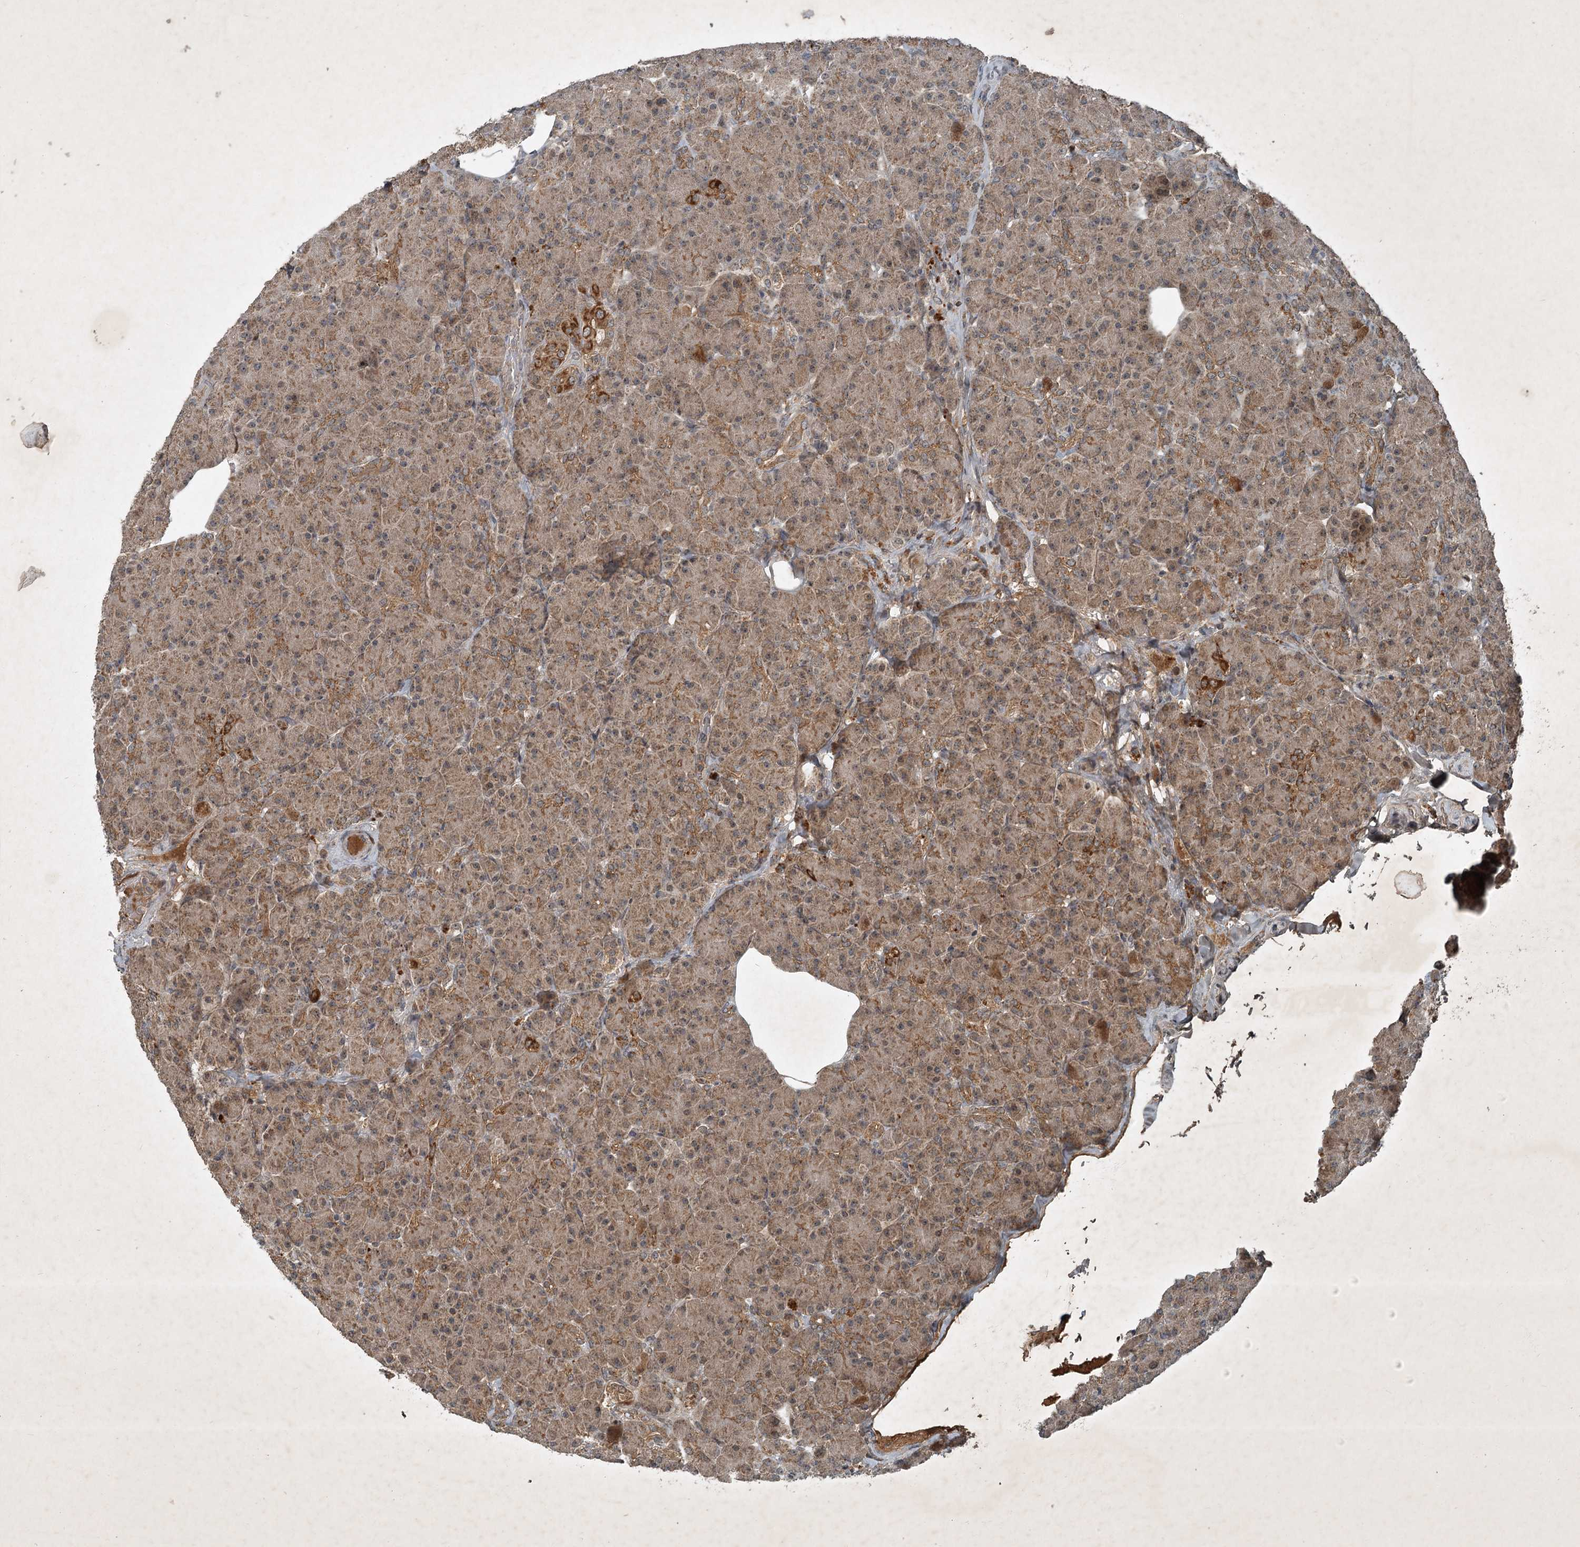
{"staining": {"intensity": "moderate", "quantity": ">75%", "location": "cytoplasmic/membranous"}, "tissue": "pancreas", "cell_type": "Exocrine glandular cells", "image_type": "normal", "snomed": [{"axis": "morphology", "description": "Normal tissue, NOS"}, {"axis": "topography", "description": "Pancreas"}], "caption": "Immunohistochemistry of unremarkable human pancreas demonstrates medium levels of moderate cytoplasmic/membranous expression in about >75% of exocrine glandular cells. Immunohistochemistry (ihc) stains the protein in brown and the nuclei are stained blue.", "gene": "UNC93A", "patient": {"sex": "female", "age": 43}}